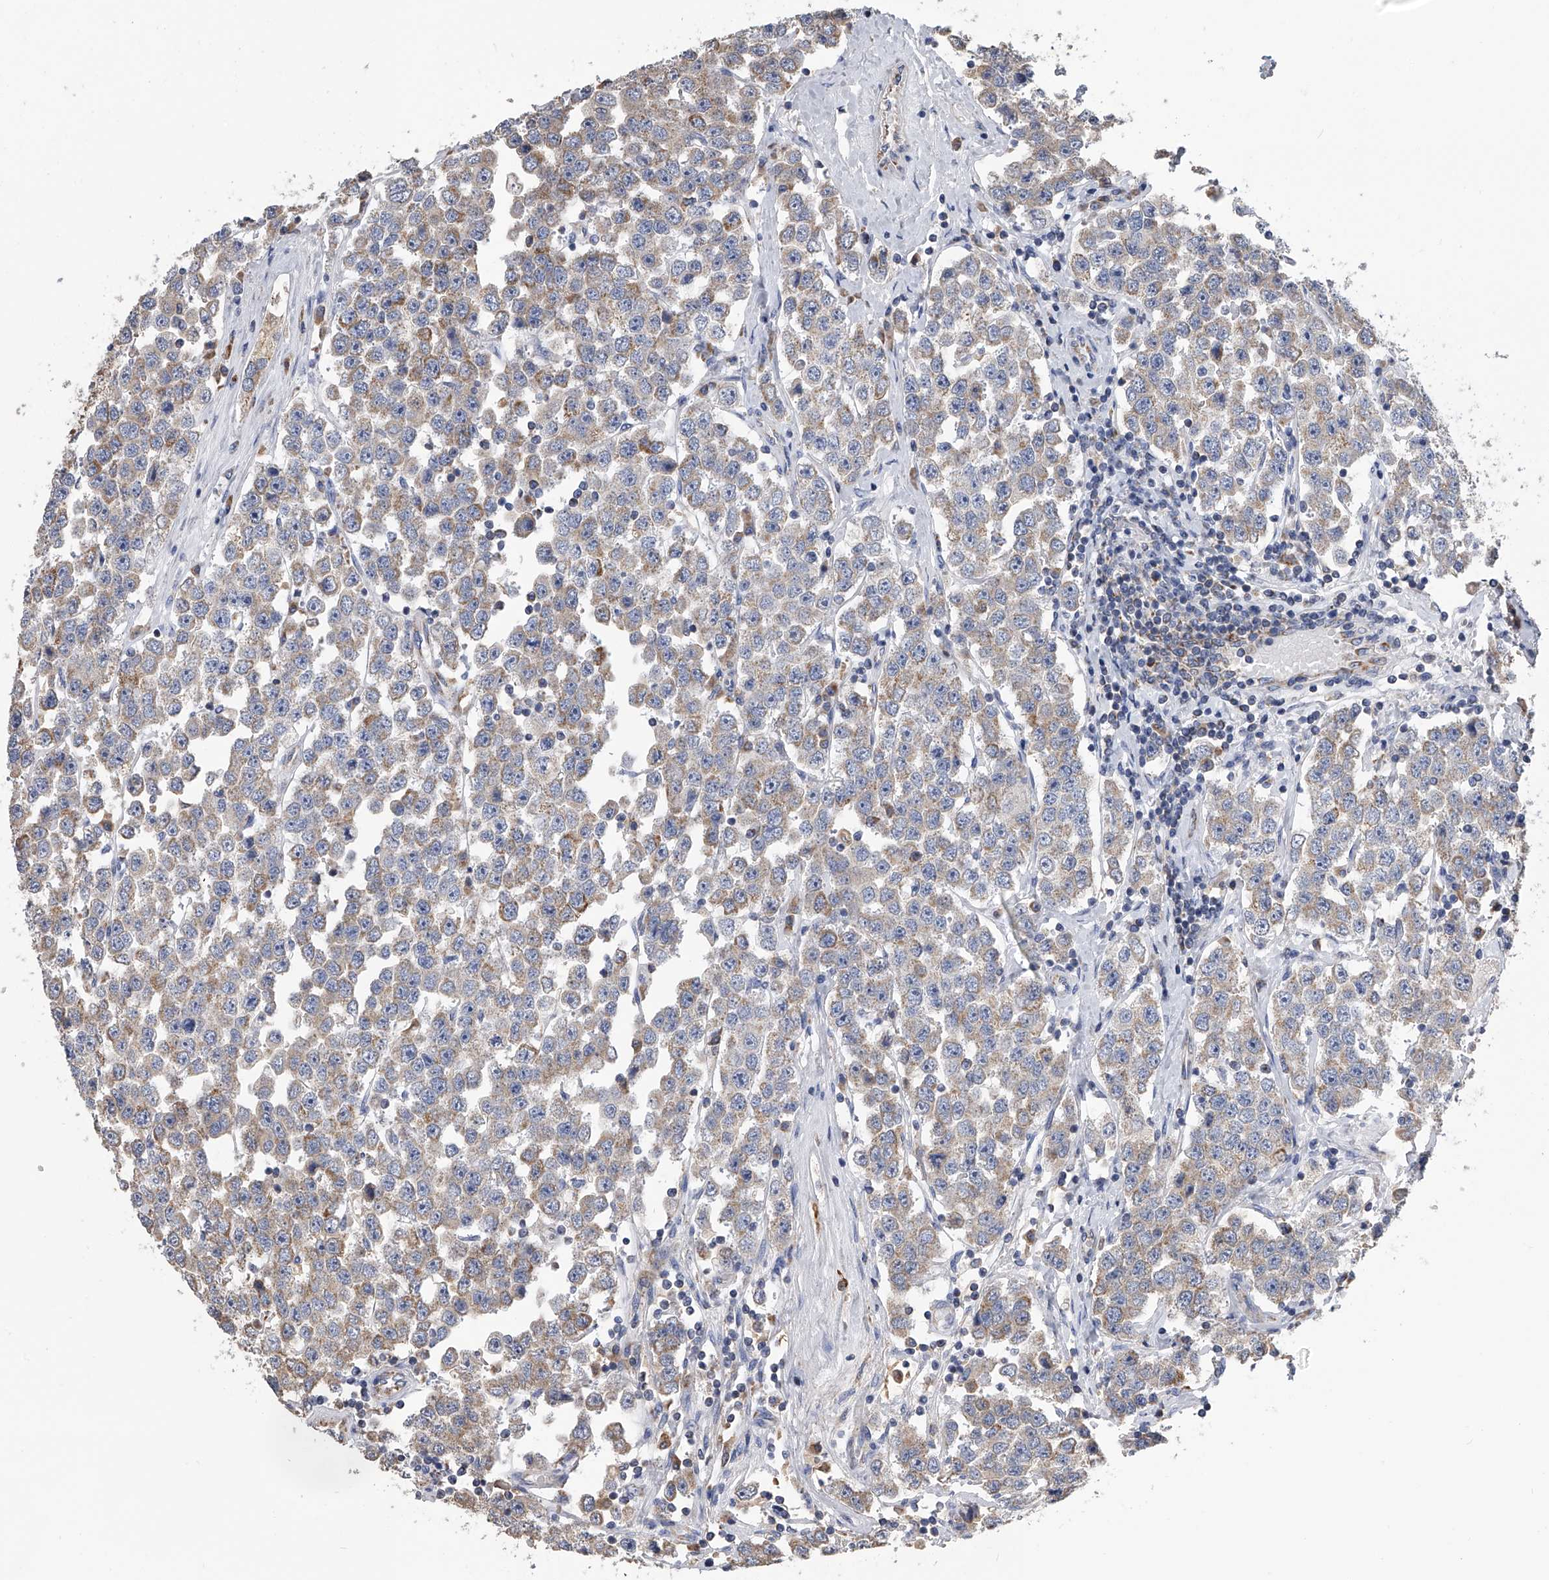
{"staining": {"intensity": "moderate", "quantity": "25%-75%", "location": "cytoplasmic/membranous"}, "tissue": "testis cancer", "cell_type": "Tumor cells", "image_type": "cancer", "snomed": [{"axis": "morphology", "description": "Seminoma, NOS"}, {"axis": "topography", "description": "Testis"}], "caption": "Moderate cytoplasmic/membranous positivity for a protein is present in approximately 25%-75% of tumor cells of testis seminoma using immunohistochemistry (IHC).", "gene": "MRPL28", "patient": {"sex": "male", "age": 28}}